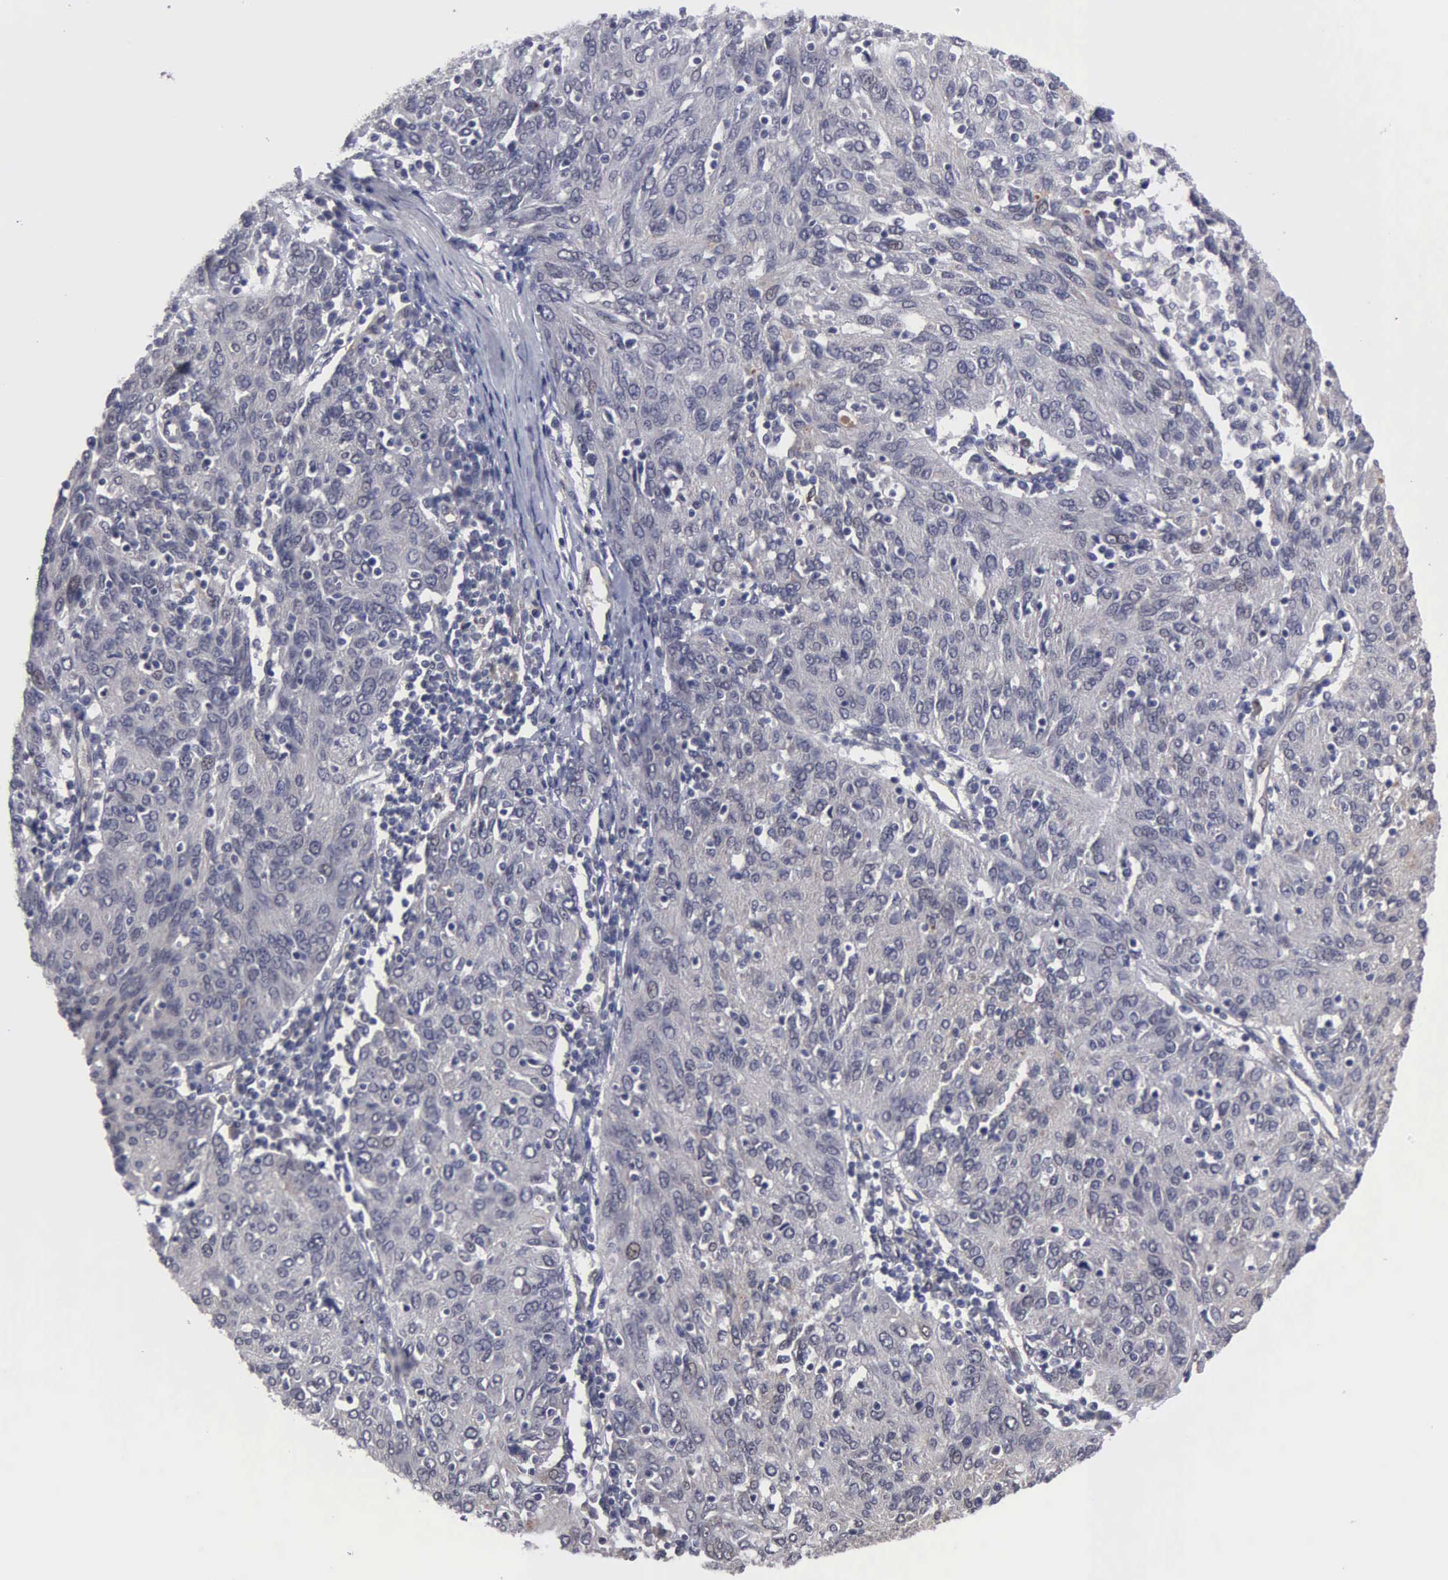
{"staining": {"intensity": "negative", "quantity": "none", "location": "none"}, "tissue": "ovarian cancer", "cell_type": "Tumor cells", "image_type": "cancer", "snomed": [{"axis": "morphology", "description": "Carcinoma, endometroid"}, {"axis": "topography", "description": "Ovary"}], "caption": "The immunohistochemistry (IHC) photomicrograph has no significant positivity in tumor cells of ovarian cancer tissue.", "gene": "ZBTB33", "patient": {"sex": "female", "age": 50}}